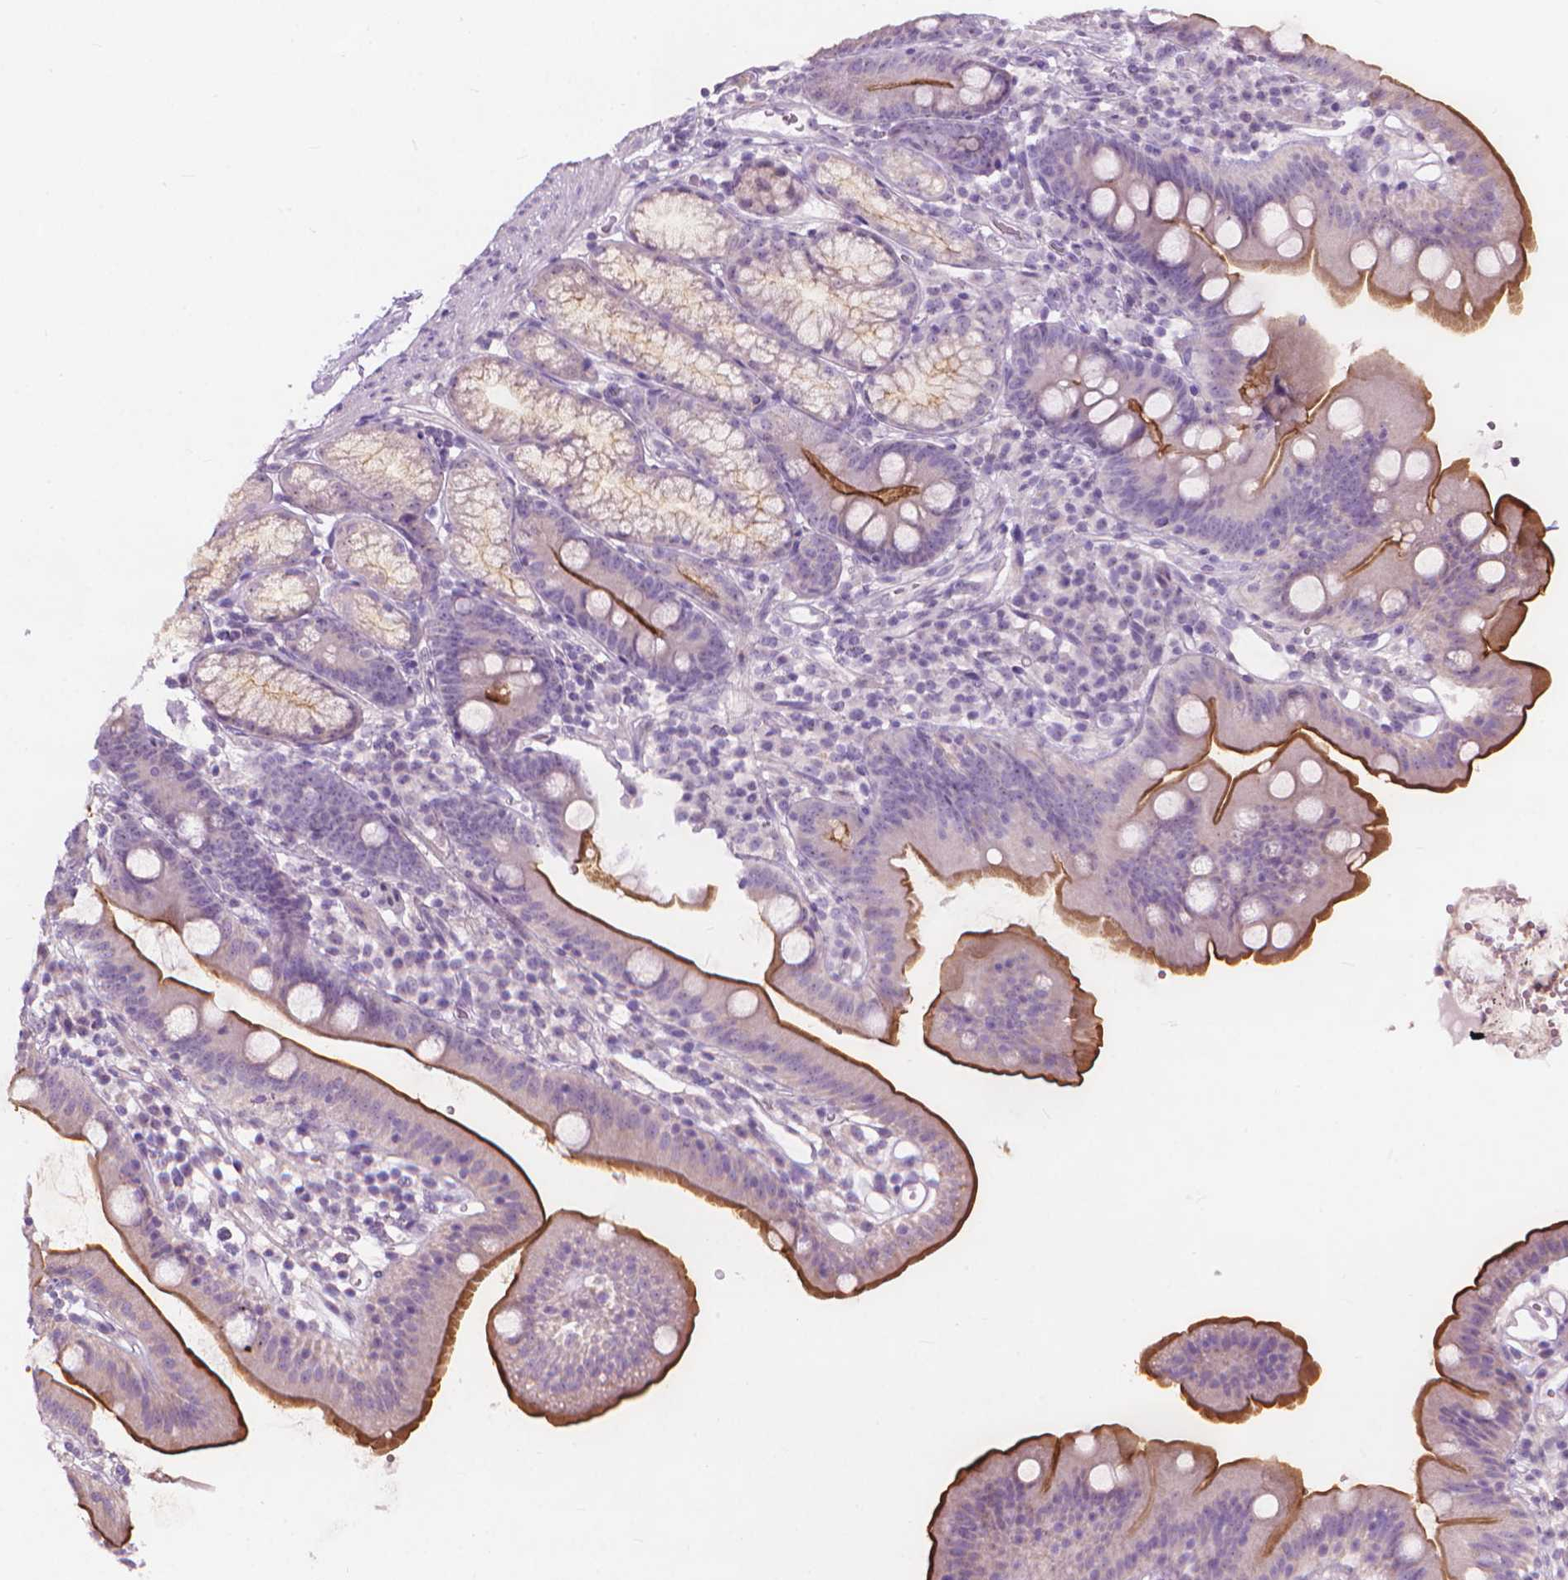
{"staining": {"intensity": "strong", "quantity": "<25%", "location": "cytoplasmic/membranous"}, "tissue": "duodenum", "cell_type": "Glandular cells", "image_type": "normal", "snomed": [{"axis": "morphology", "description": "Normal tissue, NOS"}, {"axis": "topography", "description": "Duodenum"}], "caption": "High-power microscopy captured an IHC photomicrograph of benign duodenum, revealing strong cytoplasmic/membranous staining in about <25% of glandular cells.", "gene": "GPRC5A", "patient": {"sex": "female", "age": 67}}